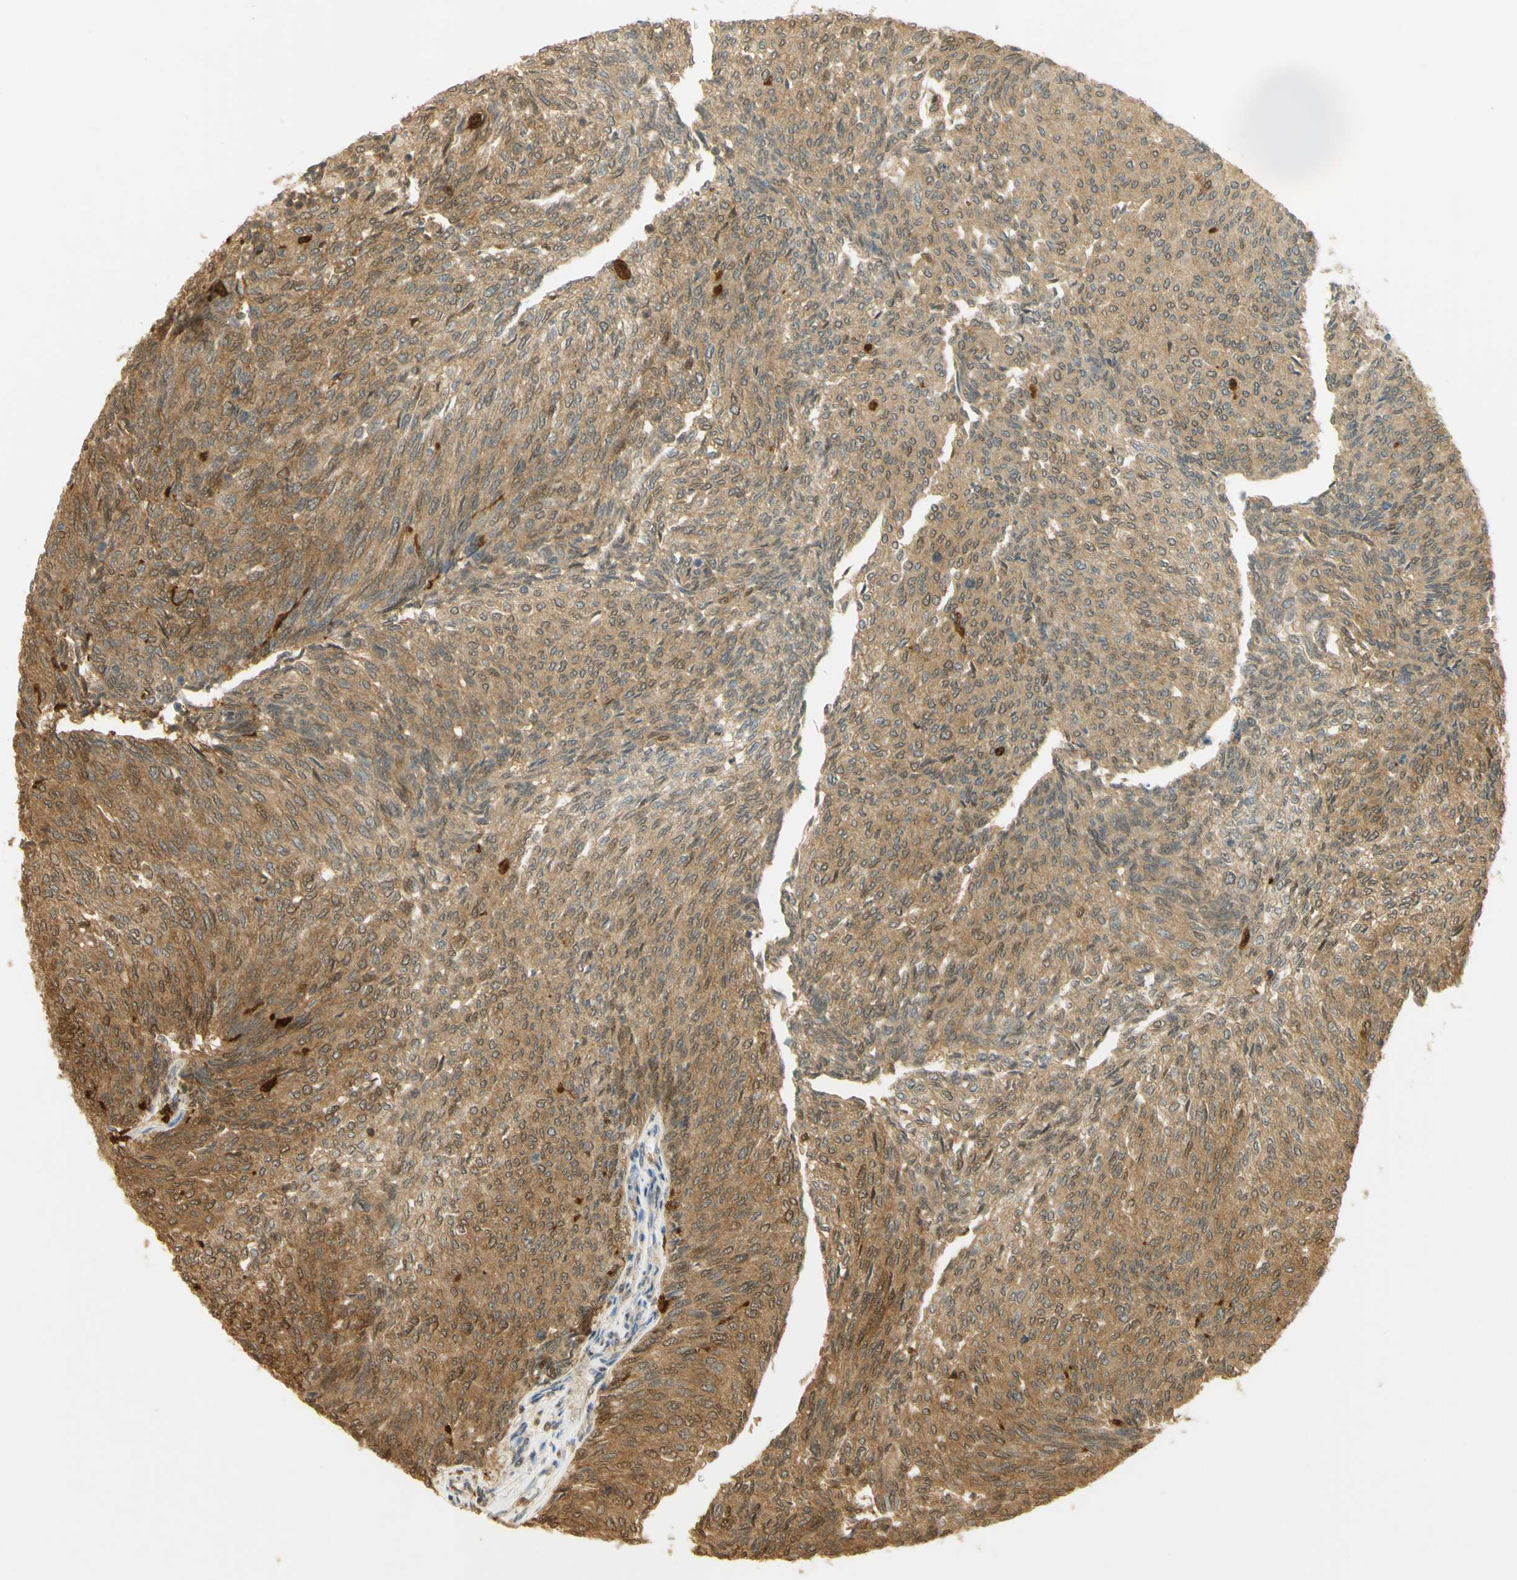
{"staining": {"intensity": "moderate", "quantity": ">75%", "location": "cytoplasmic/membranous"}, "tissue": "urothelial cancer", "cell_type": "Tumor cells", "image_type": "cancer", "snomed": [{"axis": "morphology", "description": "Urothelial carcinoma, Low grade"}, {"axis": "topography", "description": "Urinary bladder"}], "caption": "Urothelial cancer tissue exhibits moderate cytoplasmic/membranous expression in about >75% of tumor cells, visualized by immunohistochemistry.", "gene": "PAK1", "patient": {"sex": "female", "age": 79}}